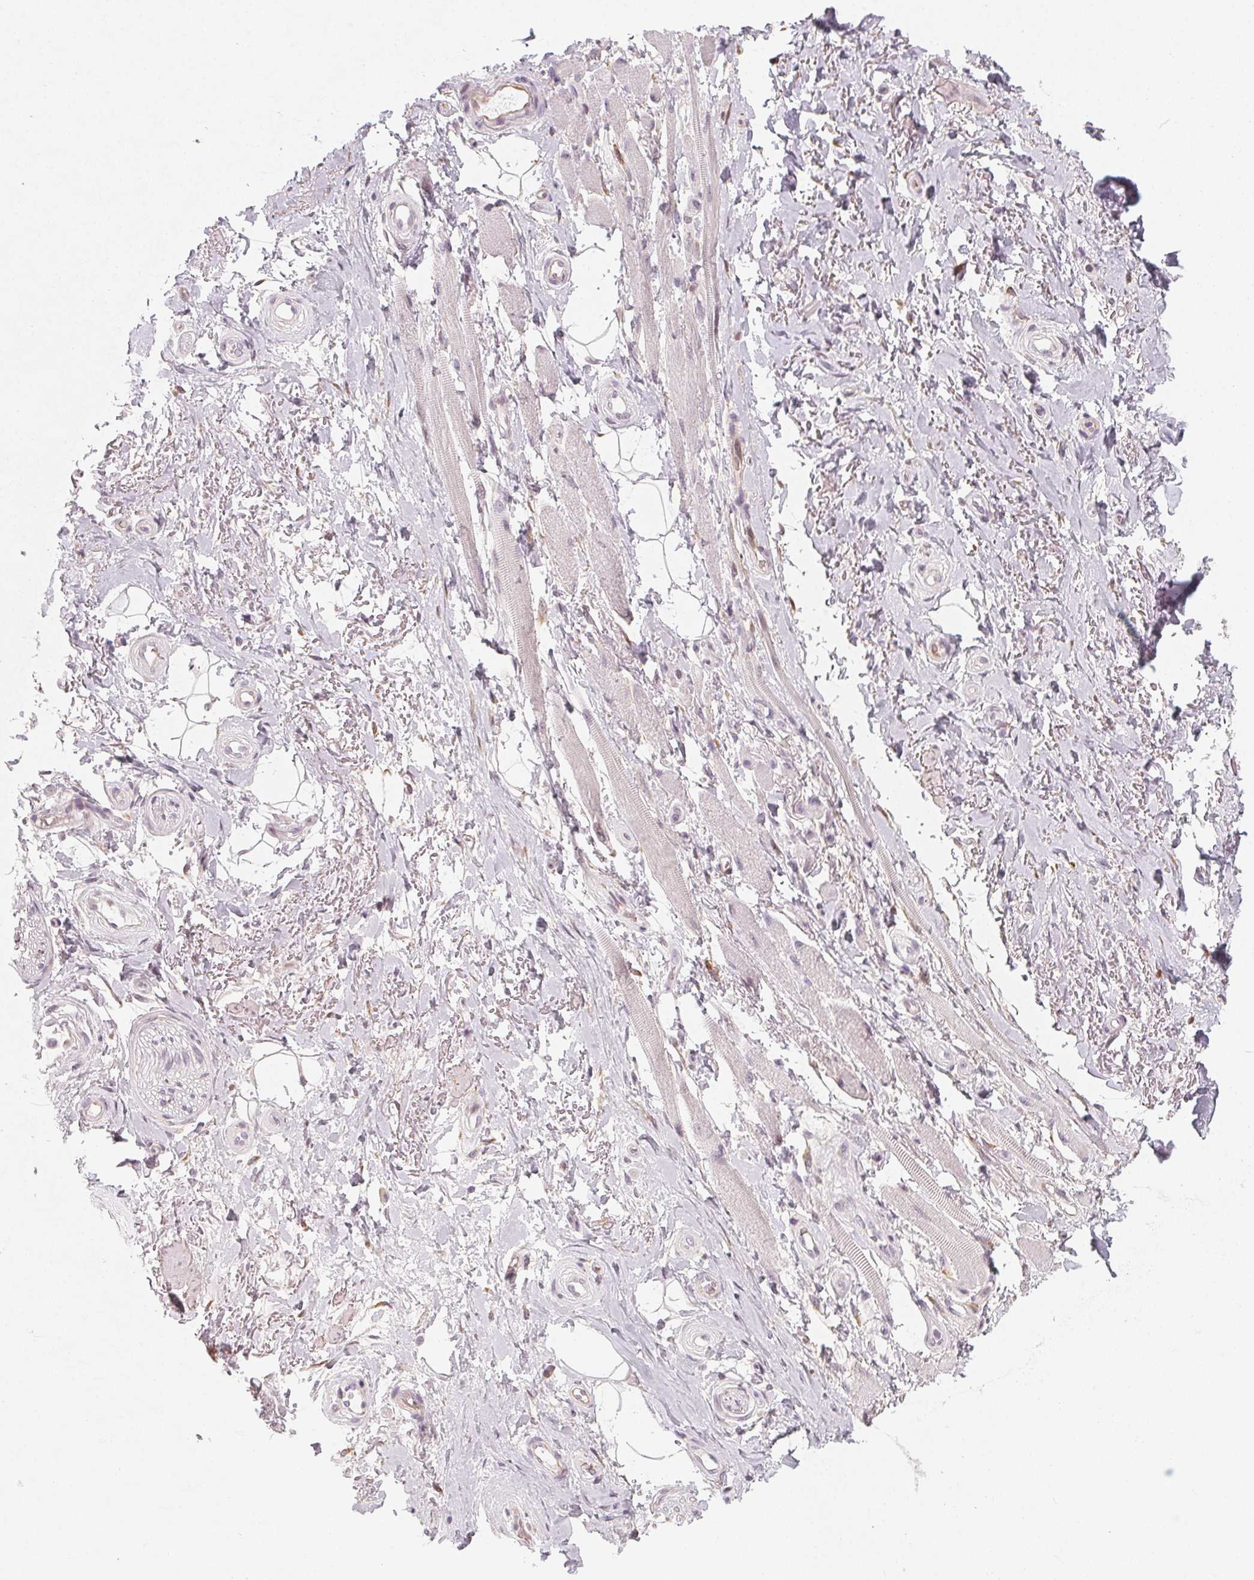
{"staining": {"intensity": "weak", "quantity": "<25%", "location": "cytoplasmic/membranous"}, "tissue": "adipose tissue", "cell_type": "Adipocytes", "image_type": "normal", "snomed": [{"axis": "morphology", "description": "Normal tissue, NOS"}, {"axis": "topography", "description": "Anal"}, {"axis": "topography", "description": "Peripheral nerve tissue"}], "caption": "Adipose tissue was stained to show a protein in brown. There is no significant positivity in adipocytes.", "gene": "CCDC96", "patient": {"sex": "male", "age": 53}}